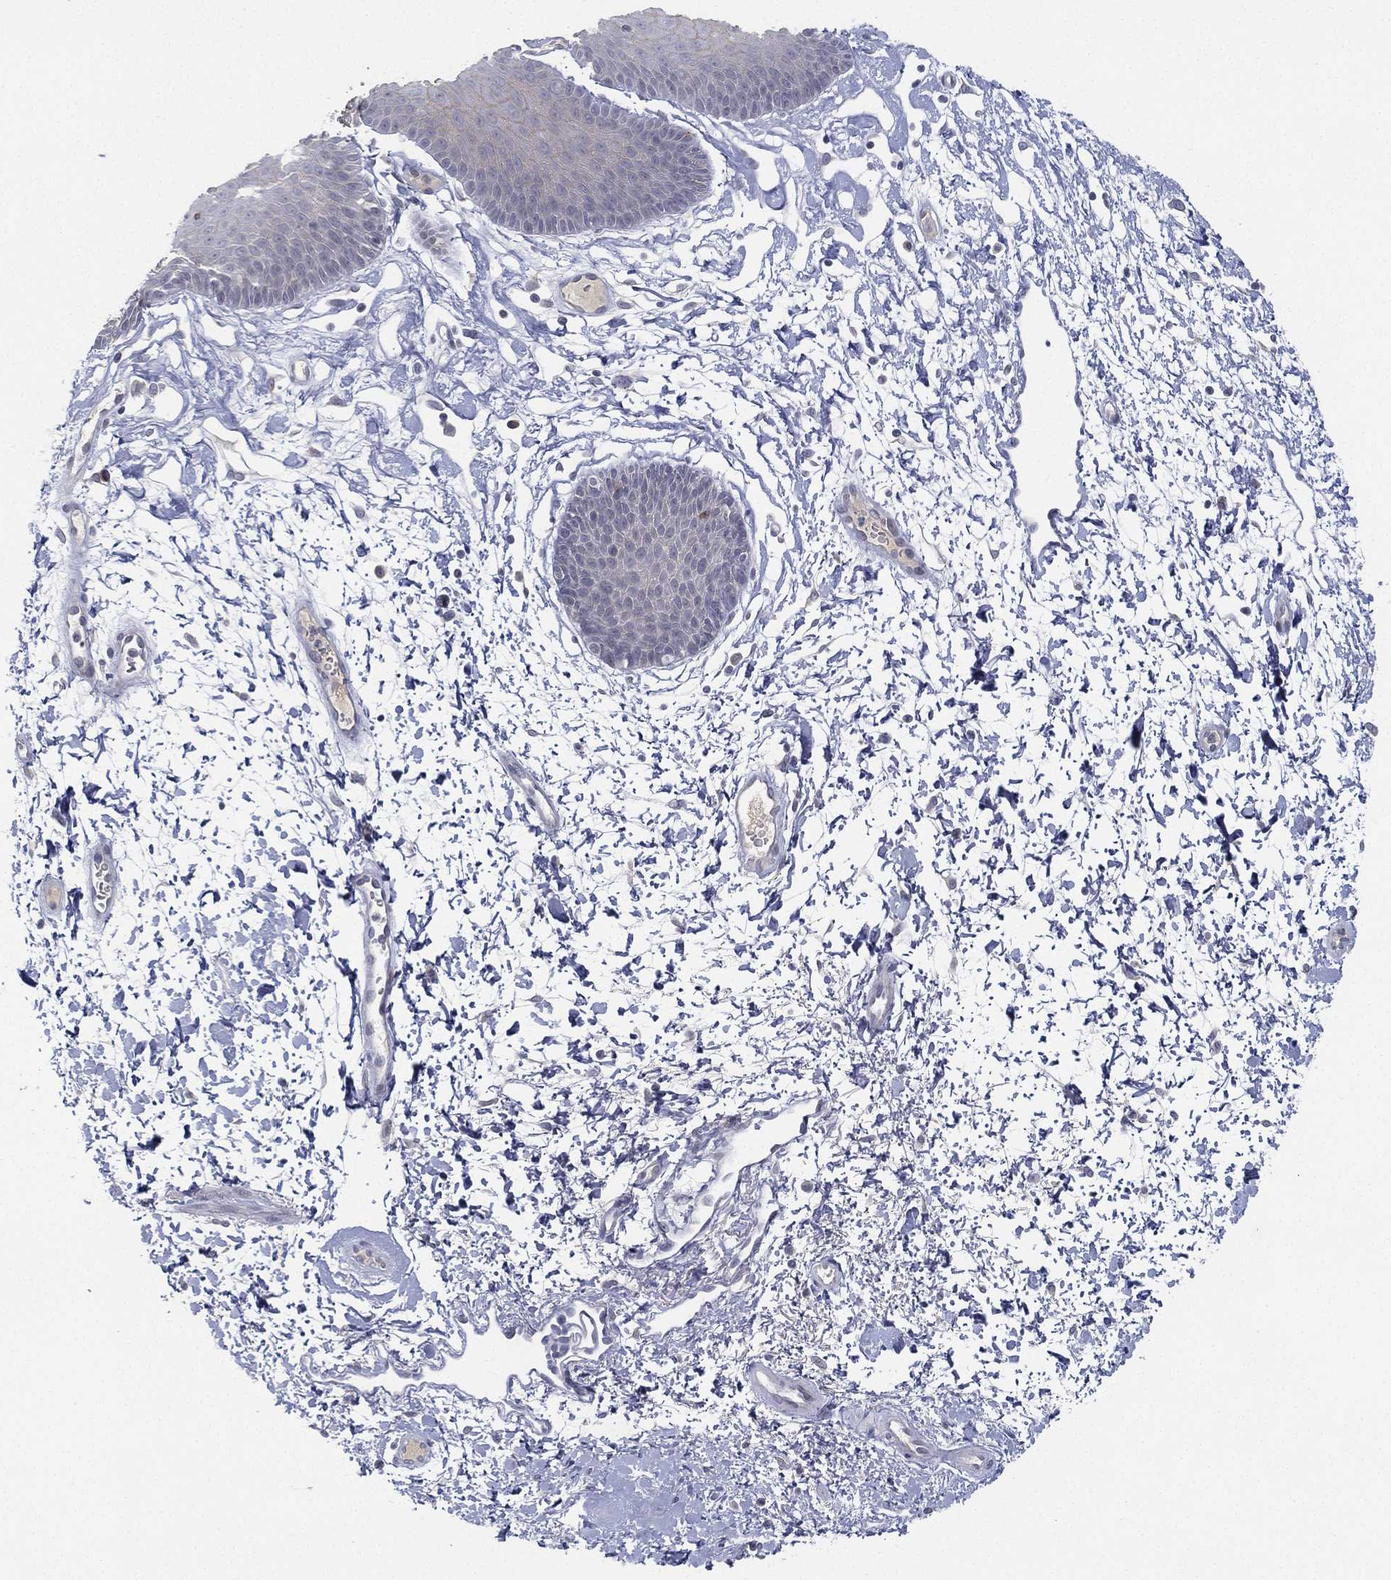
{"staining": {"intensity": "moderate", "quantity": "25%-75%", "location": "cytoplasmic/membranous"}, "tissue": "skin", "cell_type": "Epidermal cells", "image_type": "normal", "snomed": [{"axis": "morphology", "description": "Normal tissue, NOS"}, {"axis": "topography", "description": "Anal"}], "caption": "DAB (3,3'-diaminobenzidine) immunohistochemical staining of normal human skin exhibits moderate cytoplasmic/membranous protein positivity in about 25%-75% of epidermal cells.", "gene": "MS4A8", "patient": {"sex": "male", "age": 53}}